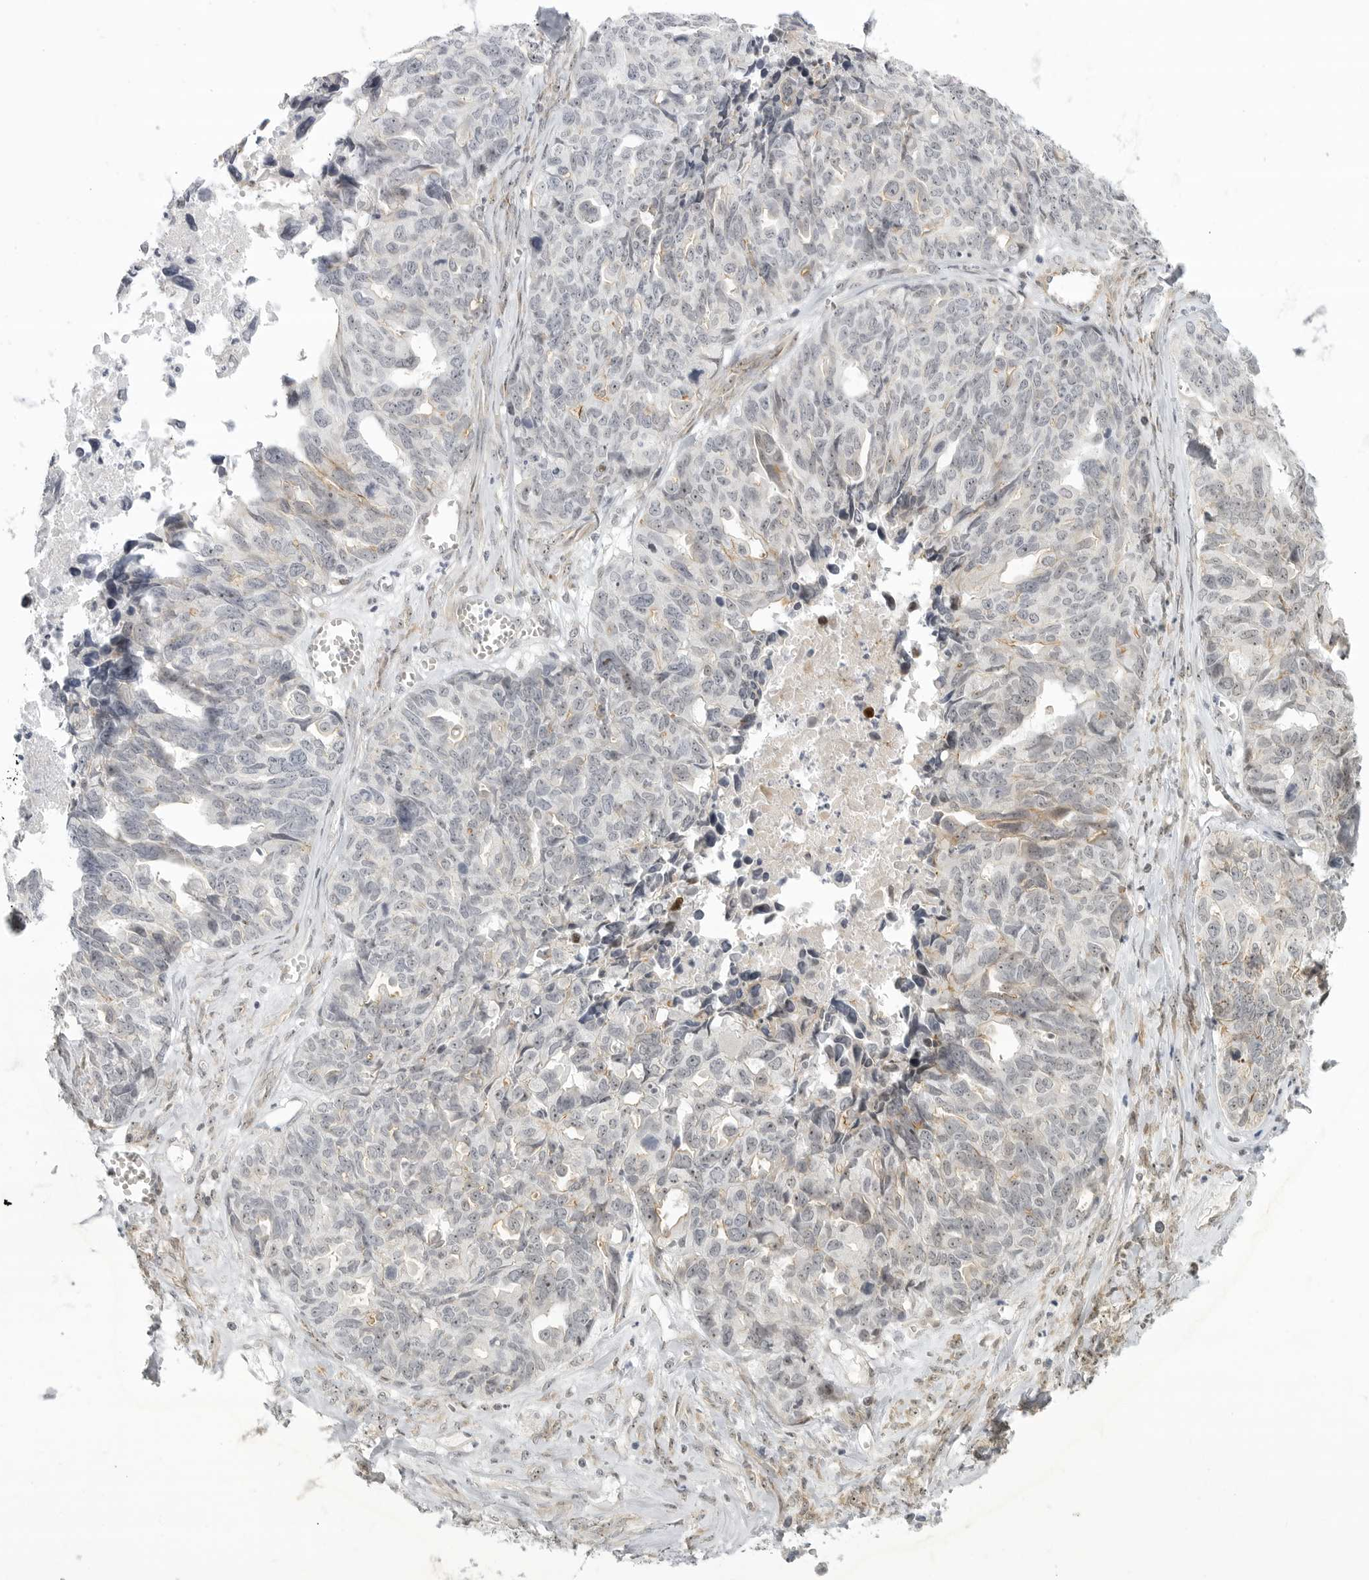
{"staining": {"intensity": "weak", "quantity": "<25%", "location": "cytoplasmic/membranous"}, "tissue": "ovarian cancer", "cell_type": "Tumor cells", "image_type": "cancer", "snomed": [{"axis": "morphology", "description": "Cystadenocarcinoma, serous, NOS"}, {"axis": "topography", "description": "Ovary"}], "caption": "This is a photomicrograph of immunohistochemistry (IHC) staining of ovarian cancer (serous cystadenocarcinoma), which shows no expression in tumor cells. The staining is performed using DAB (3,3'-diaminobenzidine) brown chromogen with nuclei counter-stained in using hematoxylin.", "gene": "CEP295NL", "patient": {"sex": "female", "age": 79}}